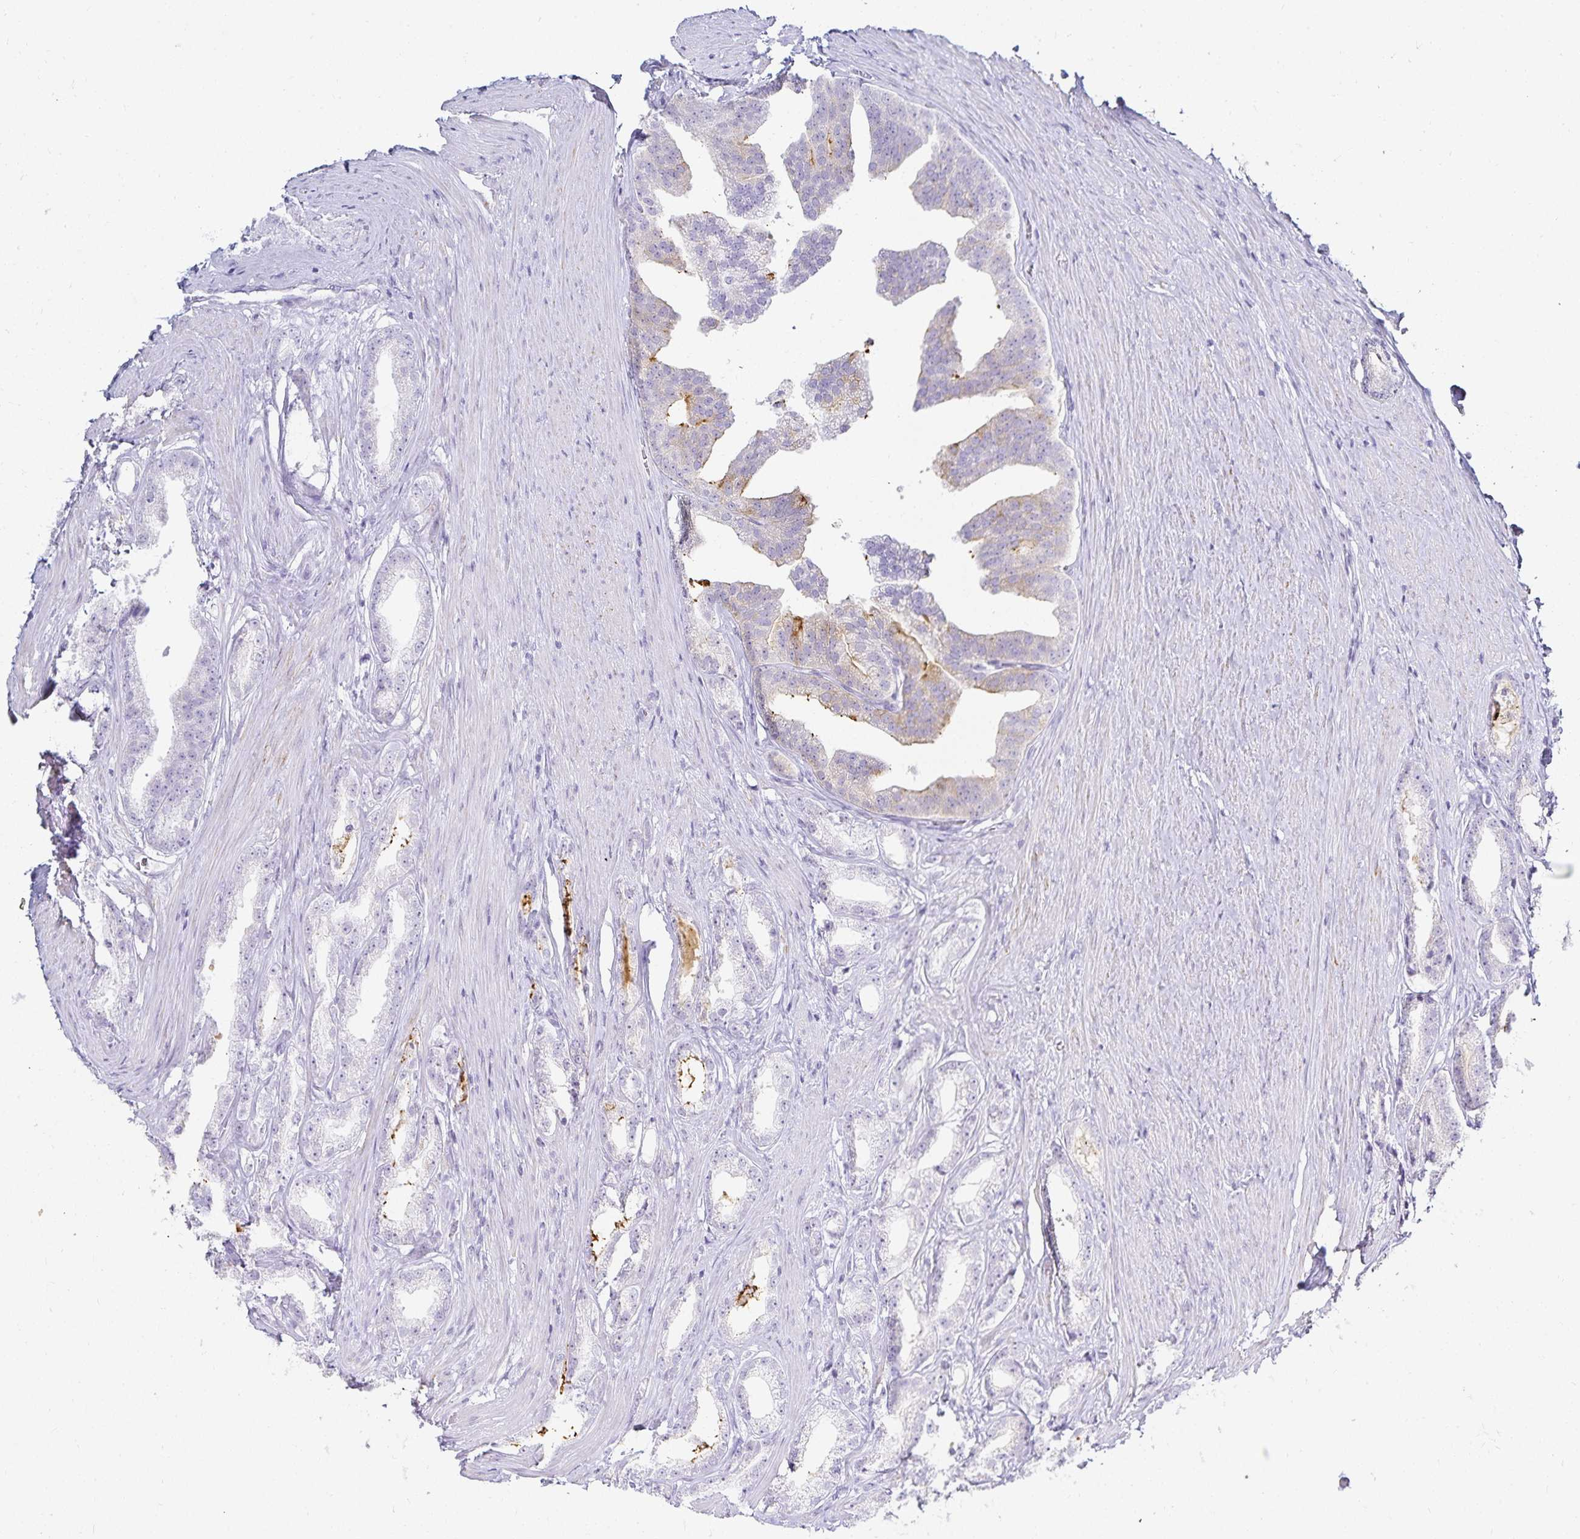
{"staining": {"intensity": "moderate", "quantity": "<25%", "location": "cytoplasmic/membranous"}, "tissue": "prostate cancer", "cell_type": "Tumor cells", "image_type": "cancer", "snomed": [{"axis": "morphology", "description": "Adenocarcinoma, Low grade"}, {"axis": "topography", "description": "Prostate"}], "caption": "DAB immunohistochemical staining of human adenocarcinoma (low-grade) (prostate) reveals moderate cytoplasmic/membranous protein expression in approximately <25% of tumor cells.", "gene": "GP2", "patient": {"sex": "male", "age": 65}}